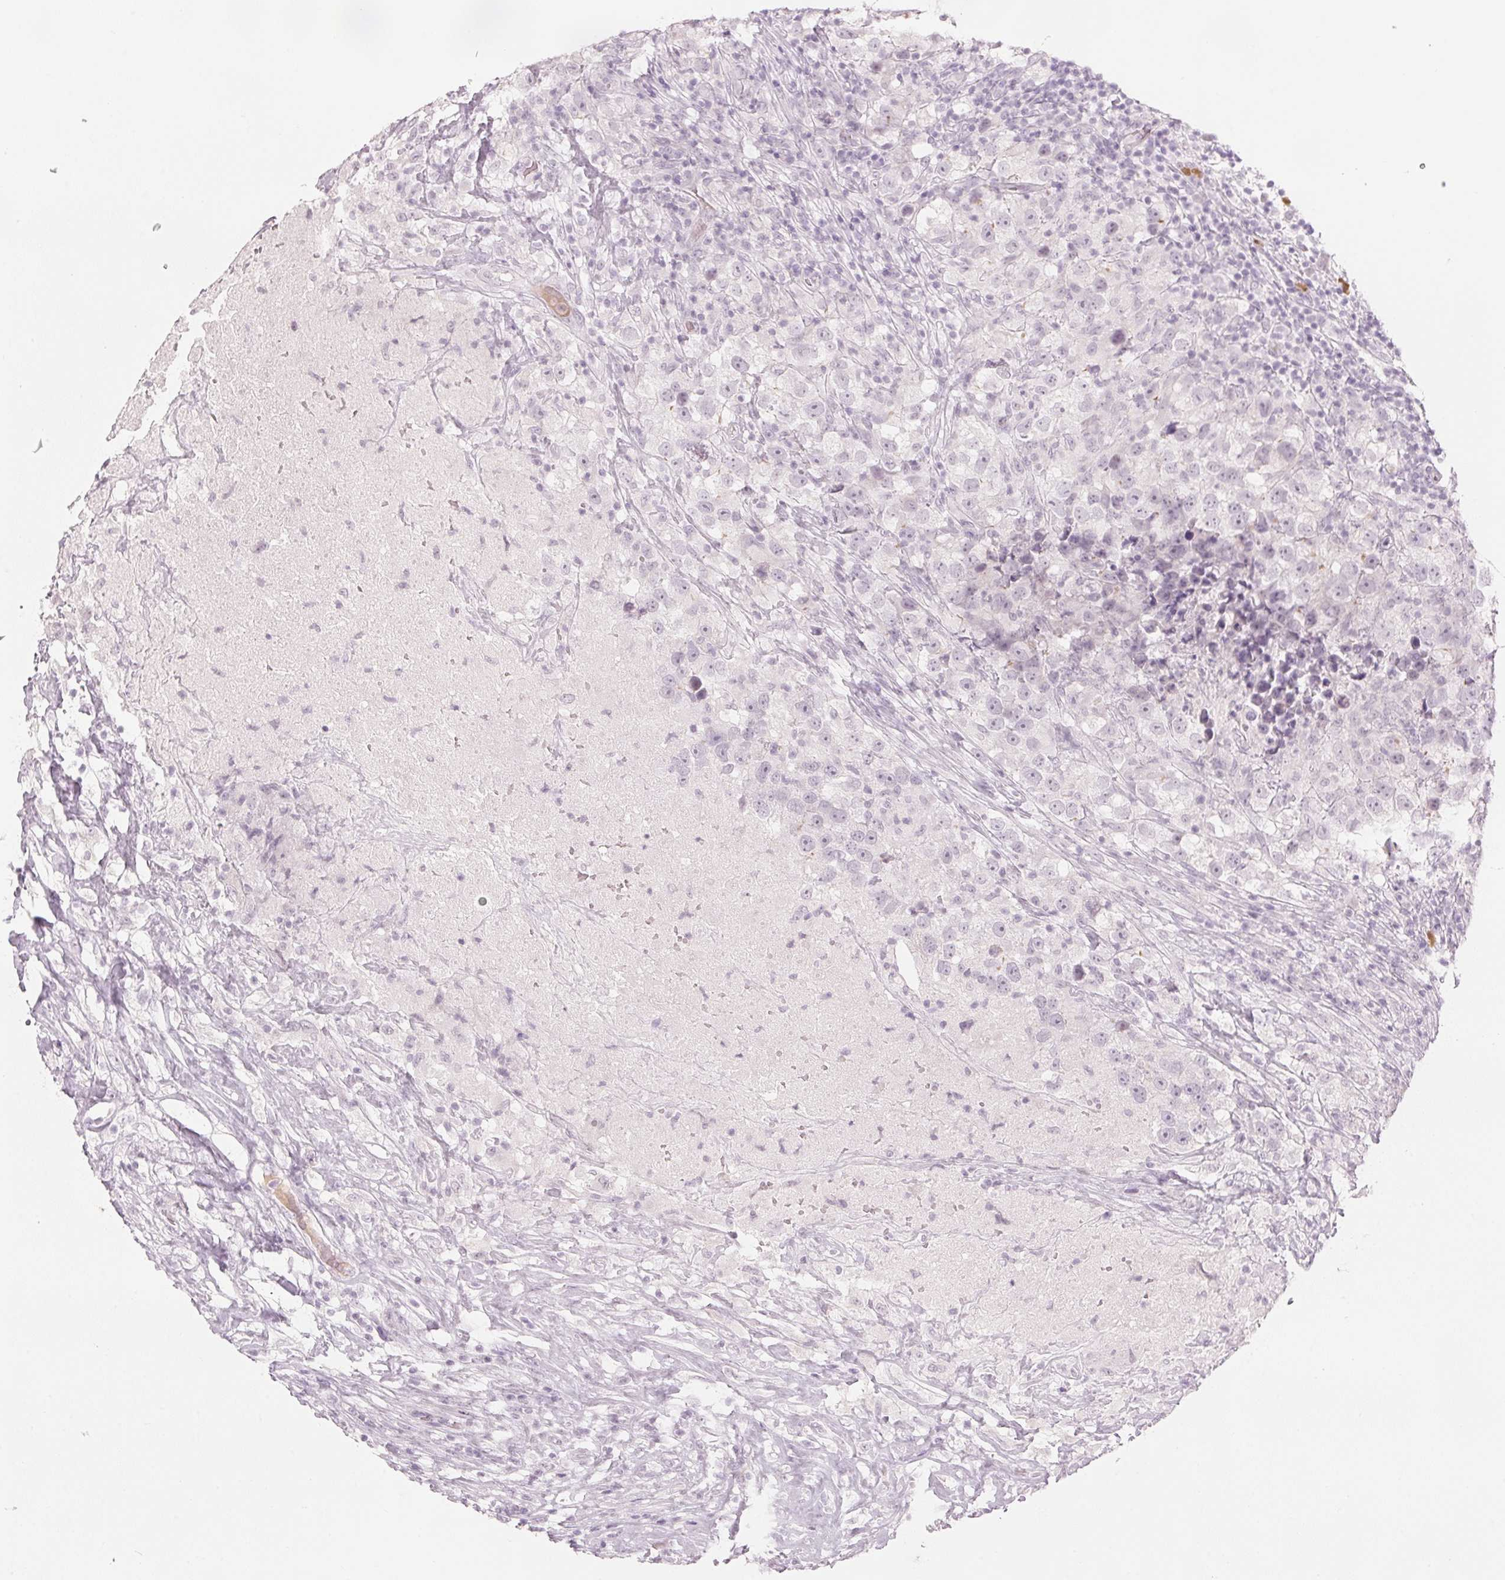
{"staining": {"intensity": "negative", "quantity": "none", "location": "none"}, "tissue": "testis cancer", "cell_type": "Tumor cells", "image_type": "cancer", "snomed": [{"axis": "morphology", "description": "Seminoma, NOS"}, {"axis": "topography", "description": "Testis"}], "caption": "The photomicrograph displays no staining of tumor cells in testis cancer.", "gene": "SCTR", "patient": {"sex": "male", "age": 46}}